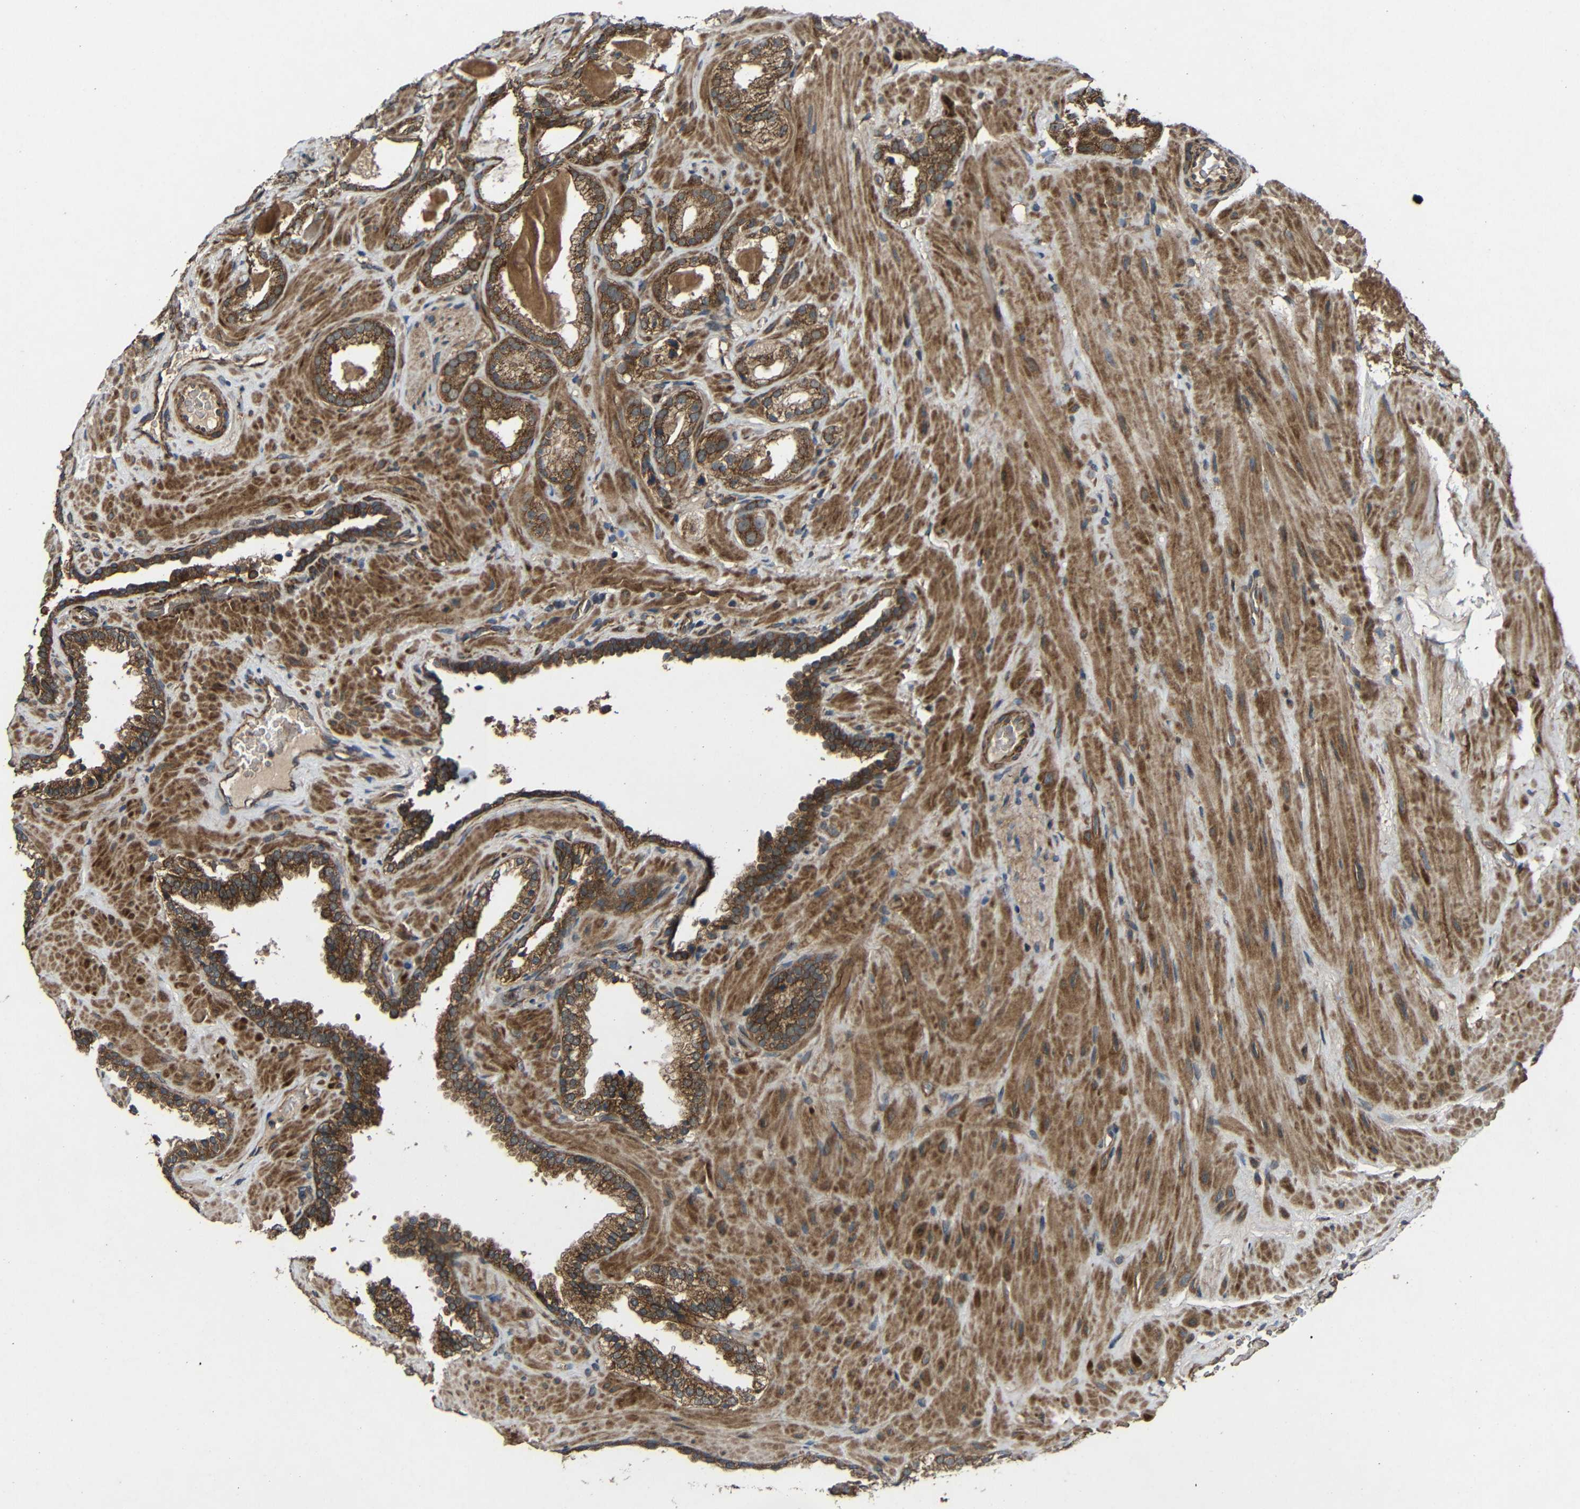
{"staining": {"intensity": "strong", "quantity": ">75%", "location": "cytoplasmic/membranous"}, "tissue": "prostate cancer", "cell_type": "Tumor cells", "image_type": "cancer", "snomed": [{"axis": "morphology", "description": "Adenocarcinoma, High grade"}, {"axis": "topography", "description": "Prostate"}], "caption": "Prostate high-grade adenocarcinoma stained for a protein (brown) shows strong cytoplasmic/membranous positive staining in approximately >75% of tumor cells.", "gene": "C1GALT1", "patient": {"sex": "male", "age": 64}}